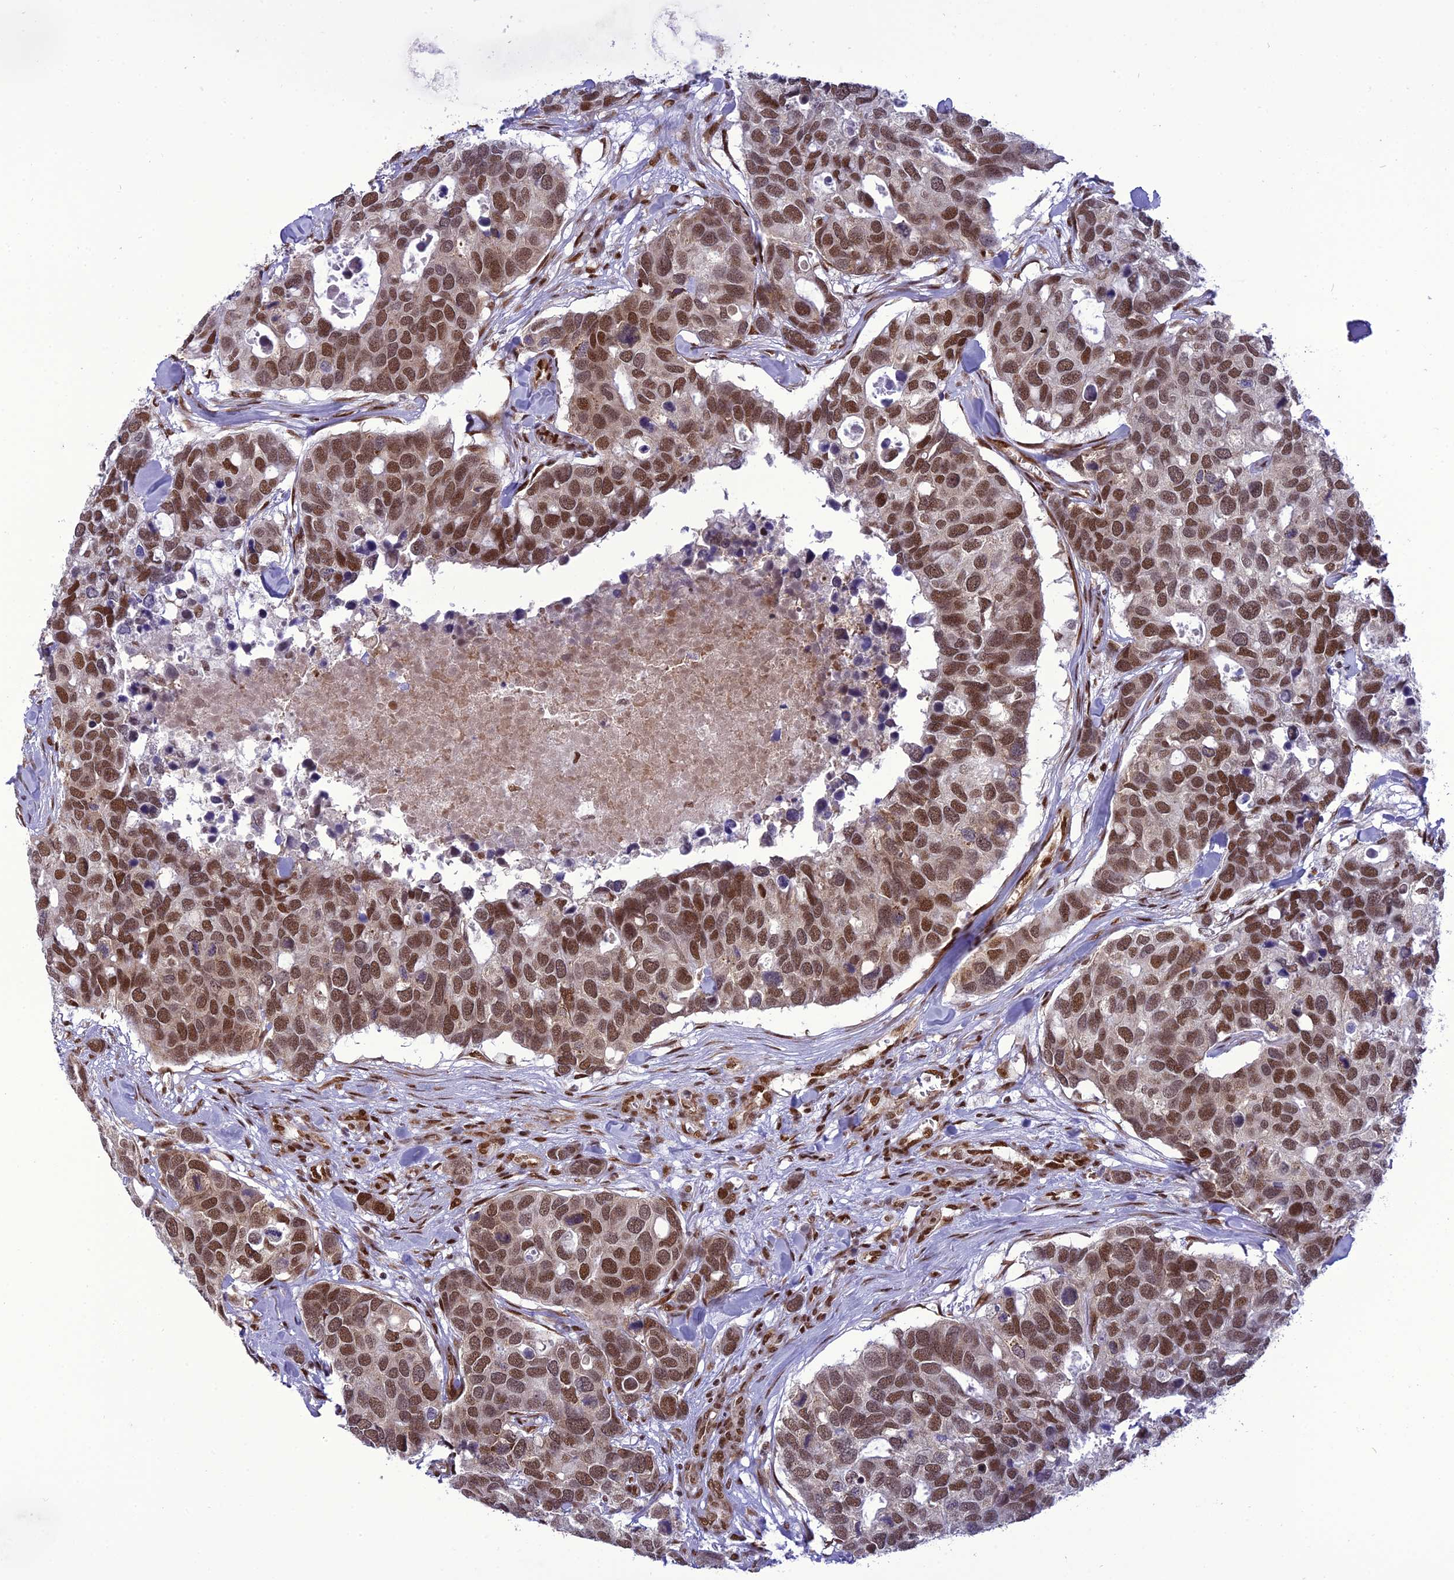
{"staining": {"intensity": "moderate", "quantity": ">75%", "location": "nuclear"}, "tissue": "breast cancer", "cell_type": "Tumor cells", "image_type": "cancer", "snomed": [{"axis": "morphology", "description": "Duct carcinoma"}, {"axis": "topography", "description": "Breast"}], "caption": "Breast cancer was stained to show a protein in brown. There is medium levels of moderate nuclear expression in about >75% of tumor cells.", "gene": "DDX1", "patient": {"sex": "female", "age": 83}}